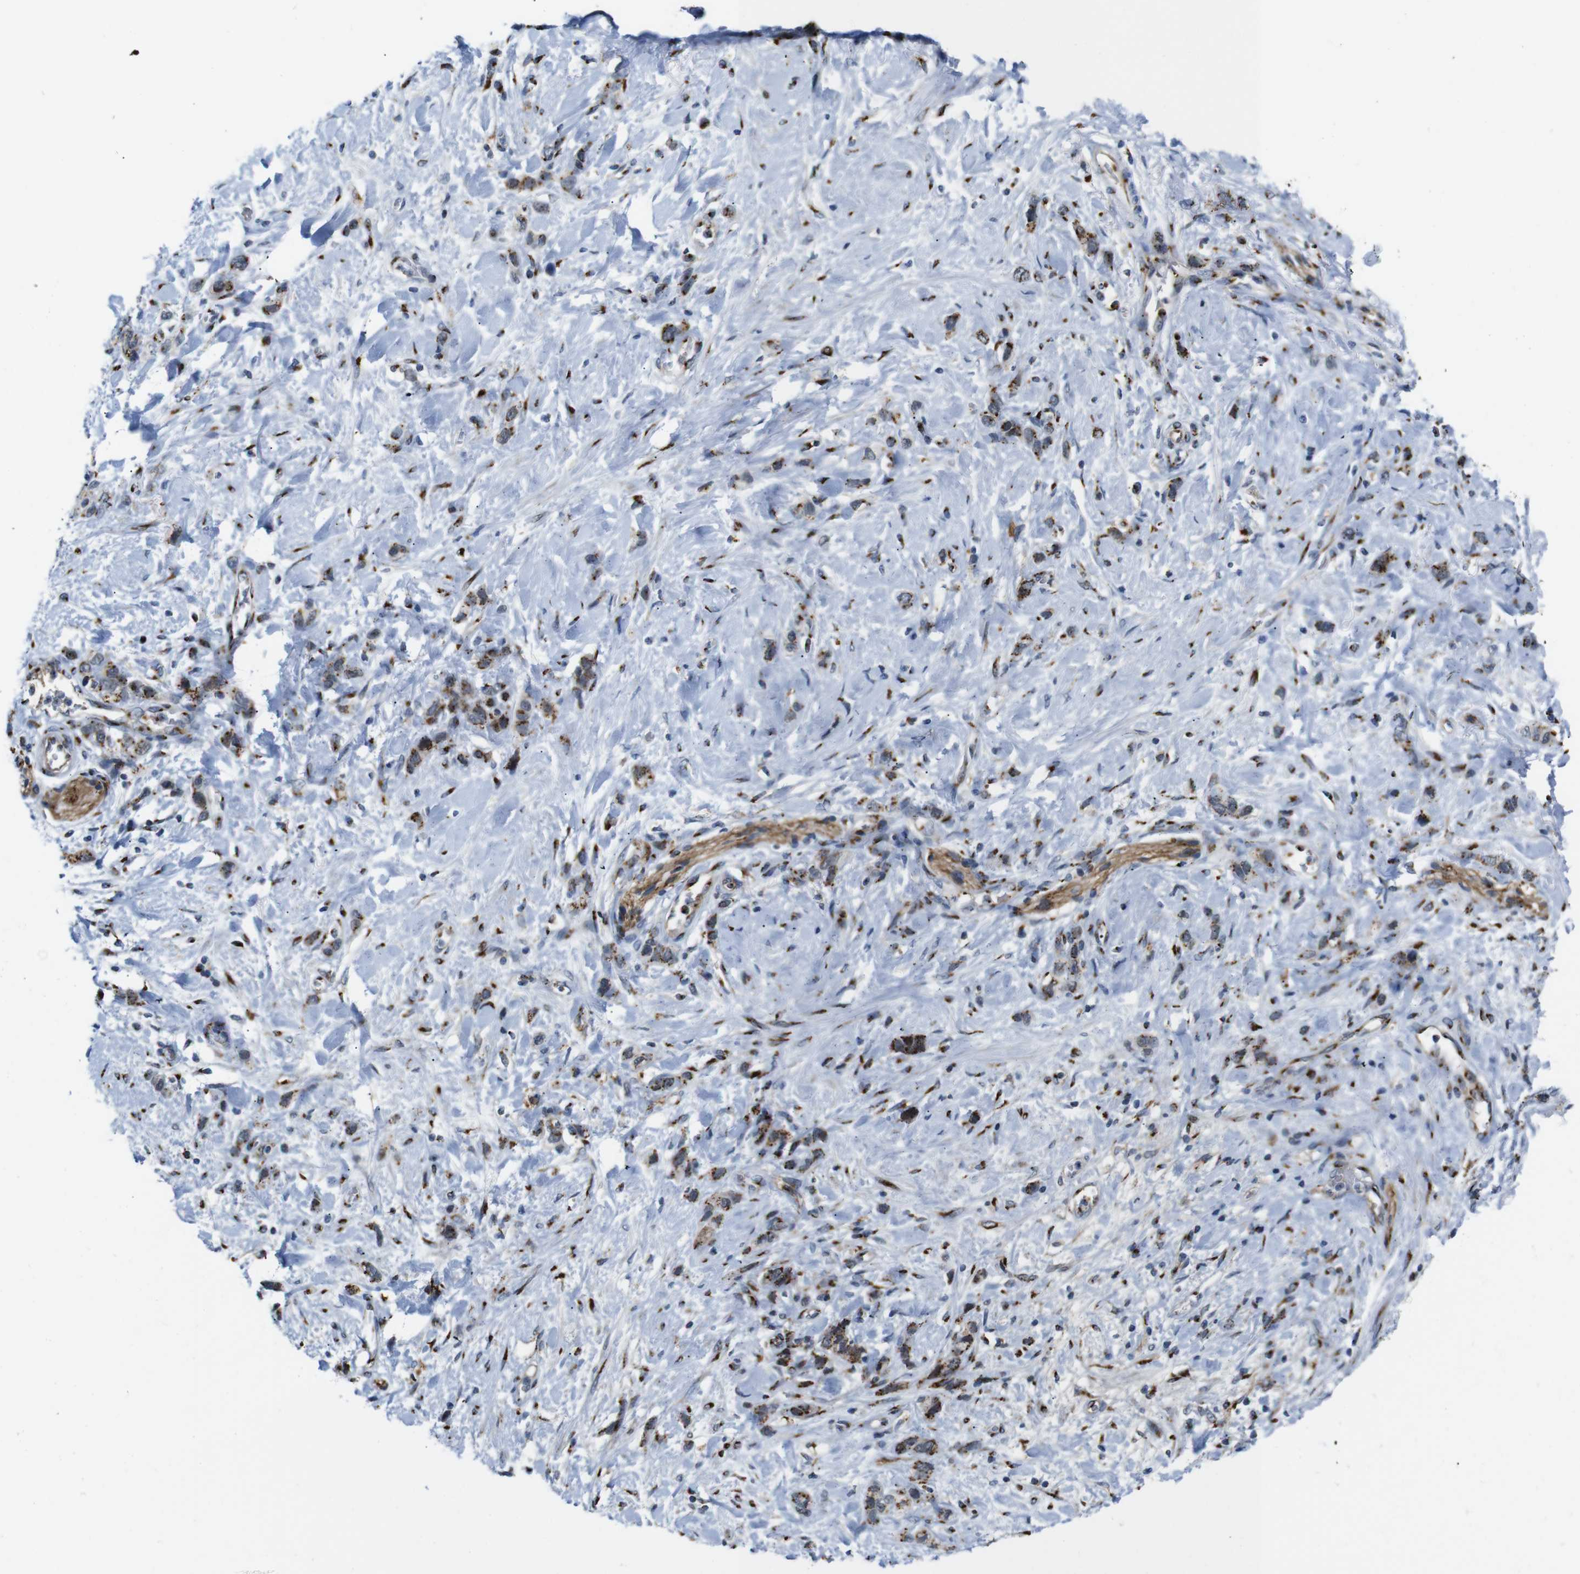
{"staining": {"intensity": "moderate", "quantity": ">75%", "location": "cytoplasmic/membranous"}, "tissue": "stomach cancer", "cell_type": "Tumor cells", "image_type": "cancer", "snomed": [{"axis": "morphology", "description": "Adenocarcinoma, NOS"}, {"axis": "morphology", "description": "Adenocarcinoma, High grade"}, {"axis": "topography", "description": "Stomach, upper"}, {"axis": "topography", "description": "Stomach, lower"}], "caption": "Stomach cancer (adenocarcinoma) tissue shows moderate cytoplasmic/membranous positivity in approximately >75% of tumor cells", "gene": "TGOLN2", "patient": {"sex": "female", "age": 65}}